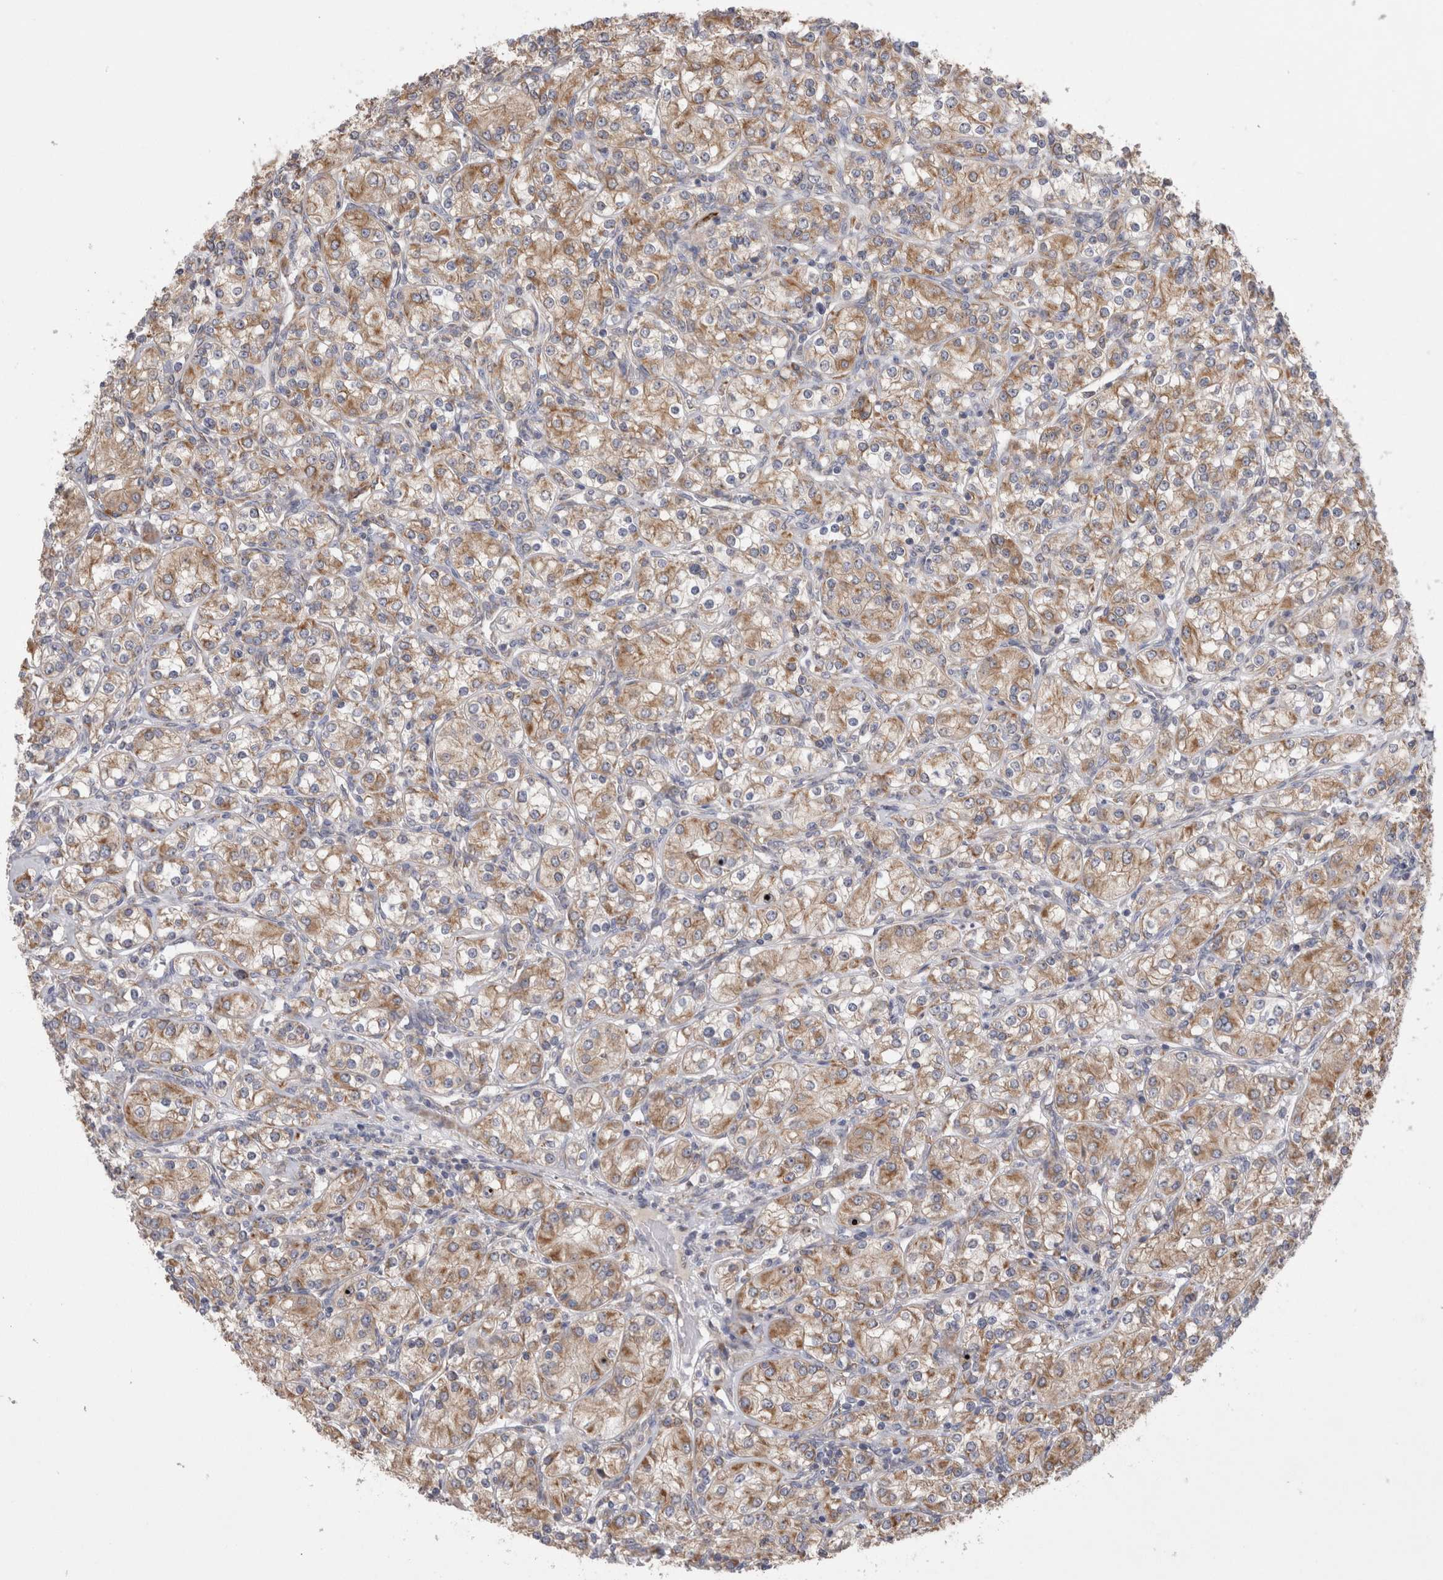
{"staining": {"intensity": "moderate", "quantity": ">75%", "location": "cytoplasmic/membranous"}, "tissue": "renal cancer", "cell_type": "Tumor cells", "image_type": "cancer", "snomed": [{"axis": "morphology", "description": "Adenocarcinoma, NOS"}, {"axis": "topography", "description": "Kidney"}], "caption": "Immunohistochemistry (DAB) staining of renal cancer reveals moderate cytoplasmic/membranous protein positivity in approximately >75% of tumor cells.", "gene": "ZNF341", "patient": {"sex": "male", "age": 77}}